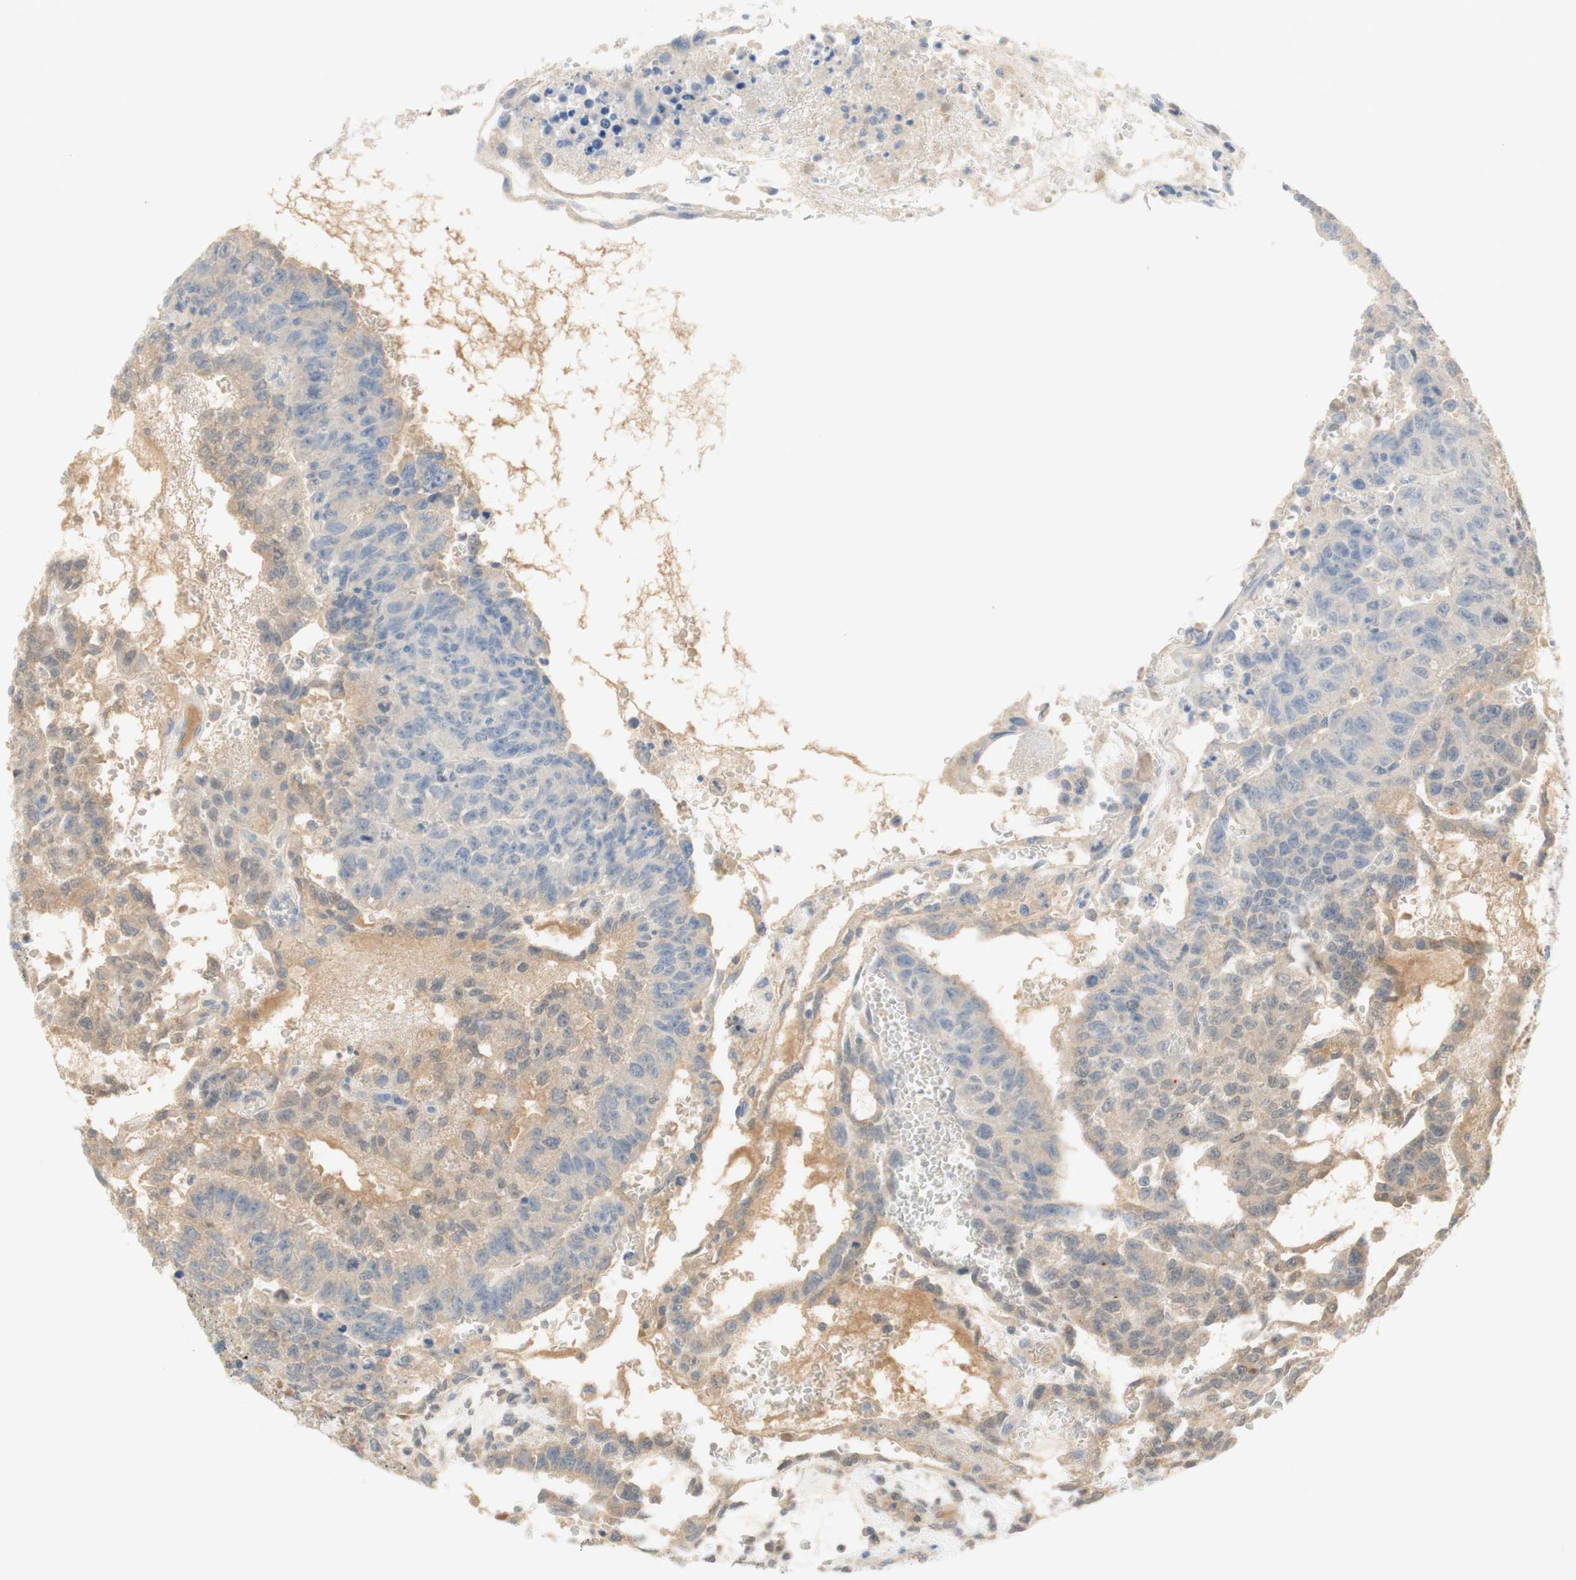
{"staining": {"intensity": "negative", "quantity": "none", "location": "none"}, "tissue": "testis cancer", "cell_type": "Tumor cells", "image_type": "cancer", "snomed": [{"axis": "morphology", "description": "Seminoma, NOS"}, {"axis": "morphology", "description": "Carcinoma, Embryonal, NOS"}, {"axis": "topography", "description": "Testis"}], "caption": "A histopathology image of human testis seminoma is negative for staining in tumor cells.", "gene": "SELENBP1", "patient": {"sex": "male", "age": 52}}